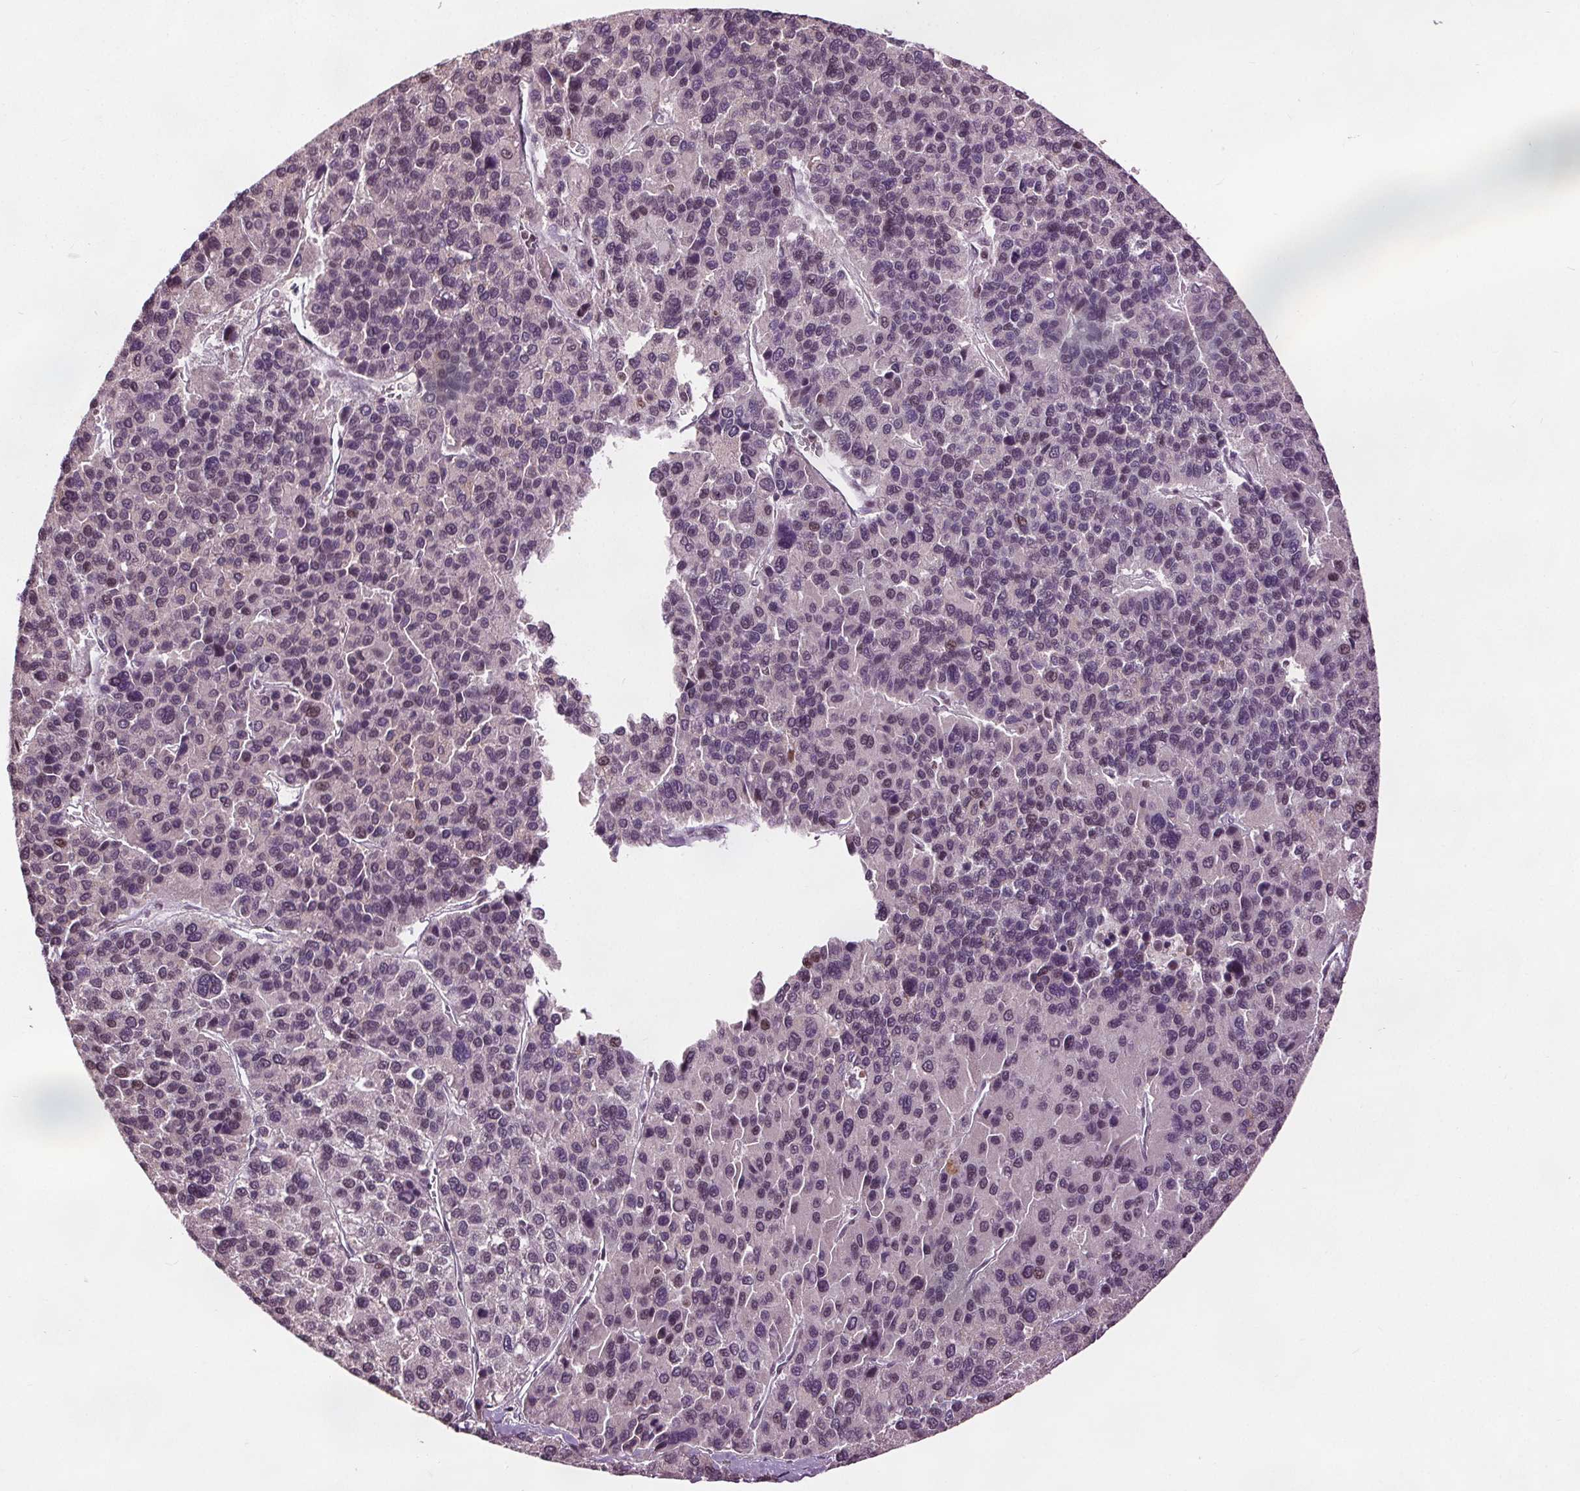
{"staining": {"intensity": "negative", "quantity": "none", "location": "none"}, "tissue": "liver cancer", "cell_type": "Tumor cells", "image_type": "cancer", "snomed": [{"axis": "morphology", "description": "Carcinoma, Hepatocellular, NOS"}, {"axis": "topography", "description": "Liver"}], "caption": "This histopathology image is of liver cancer (hepatocellular carcinoma) stained with immunohistochemistry (IHC) to label a protein in brown with the nuclei are counter-stained blue. There is no expression in tumor cells.", "gene": "DDX11", "patient": {"sex": "female", "age": 41}}